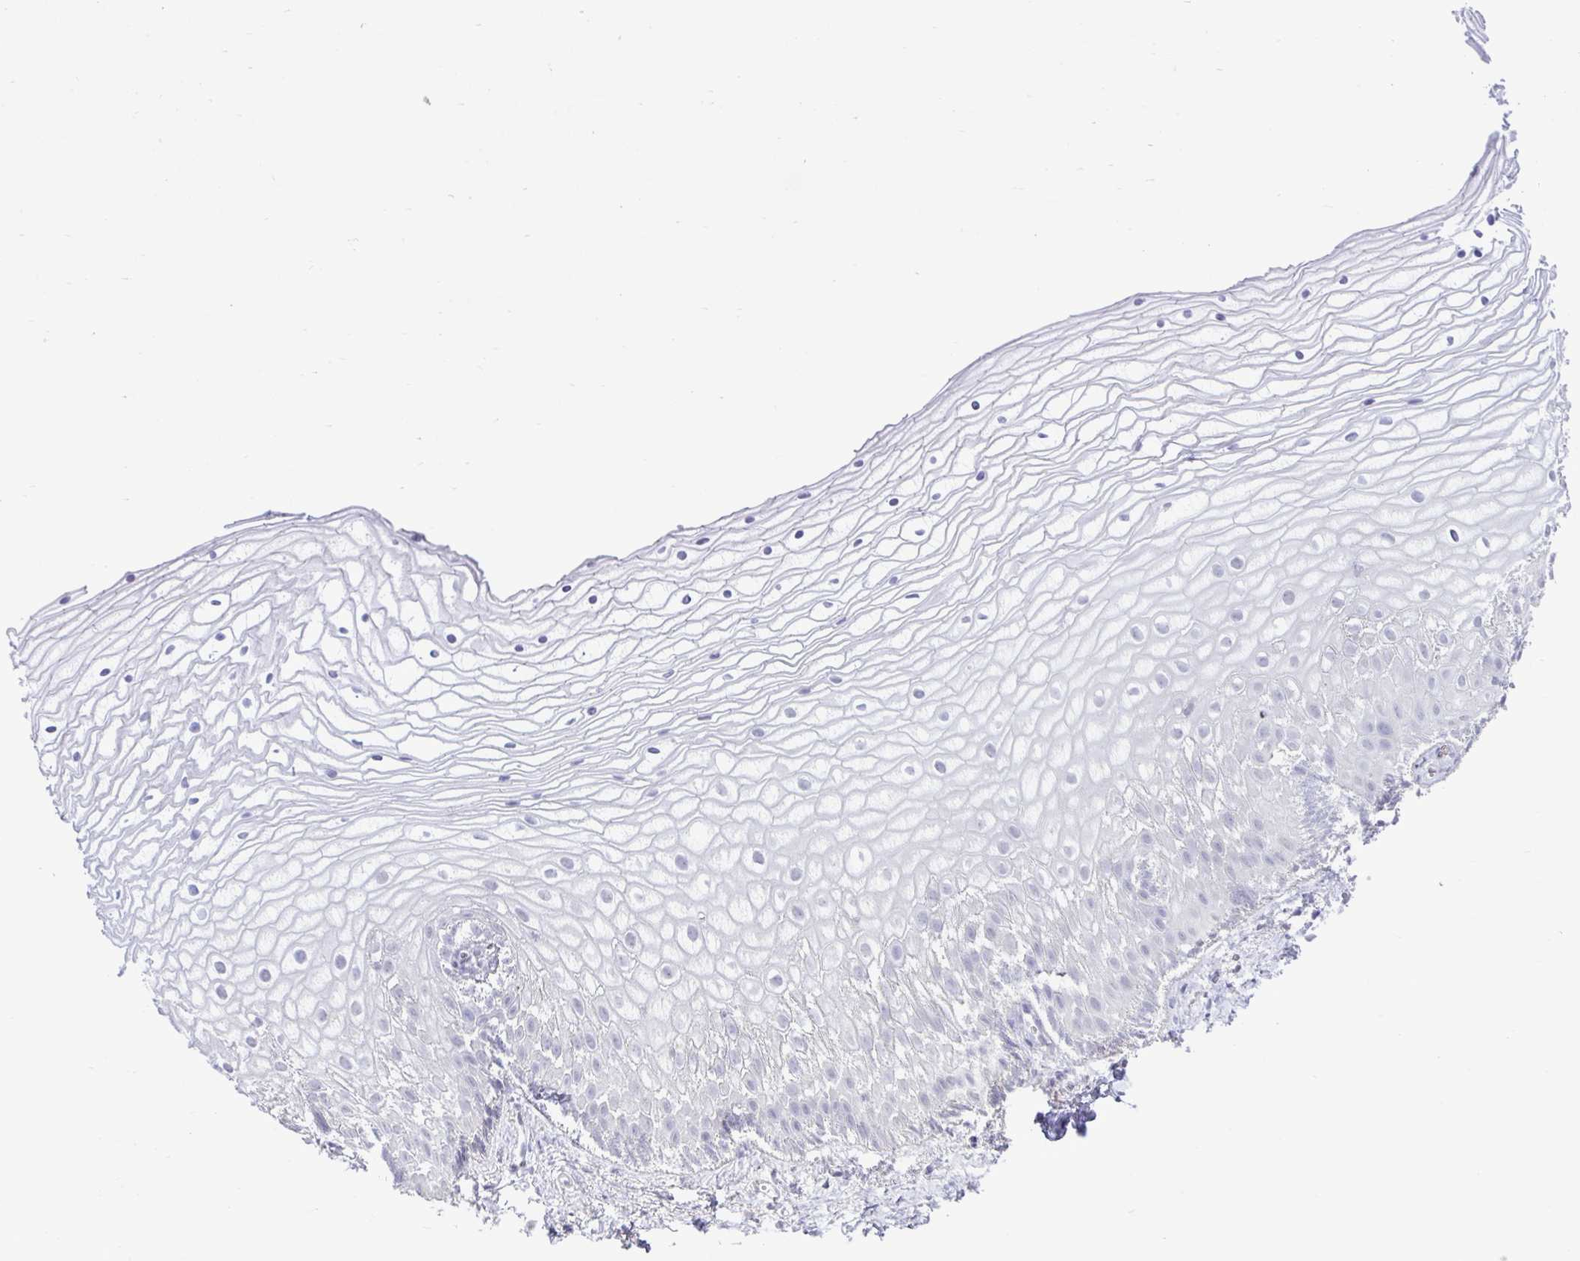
{"staining": {"intensity": "weak", "quantity": "<25%", "location": "cytoplasmic/membranous"}, "tissue": "vagina", "cell_type": "Squamous epithelial cells", "image_type": "normal", "snomed": [{"axis": "morphology", "description": "Normal tissue, NOS"}, {"axis": "topography", "description": "Vagina"}], "caption": "Immunohistochemistry photomicrograph of unremarkable human vagina stained for a protein (brown), which demonstrates no expression in squamous epithelial cells.", "gene": "CYP20A1", "patient": {"sex": "female", "age": 56}}